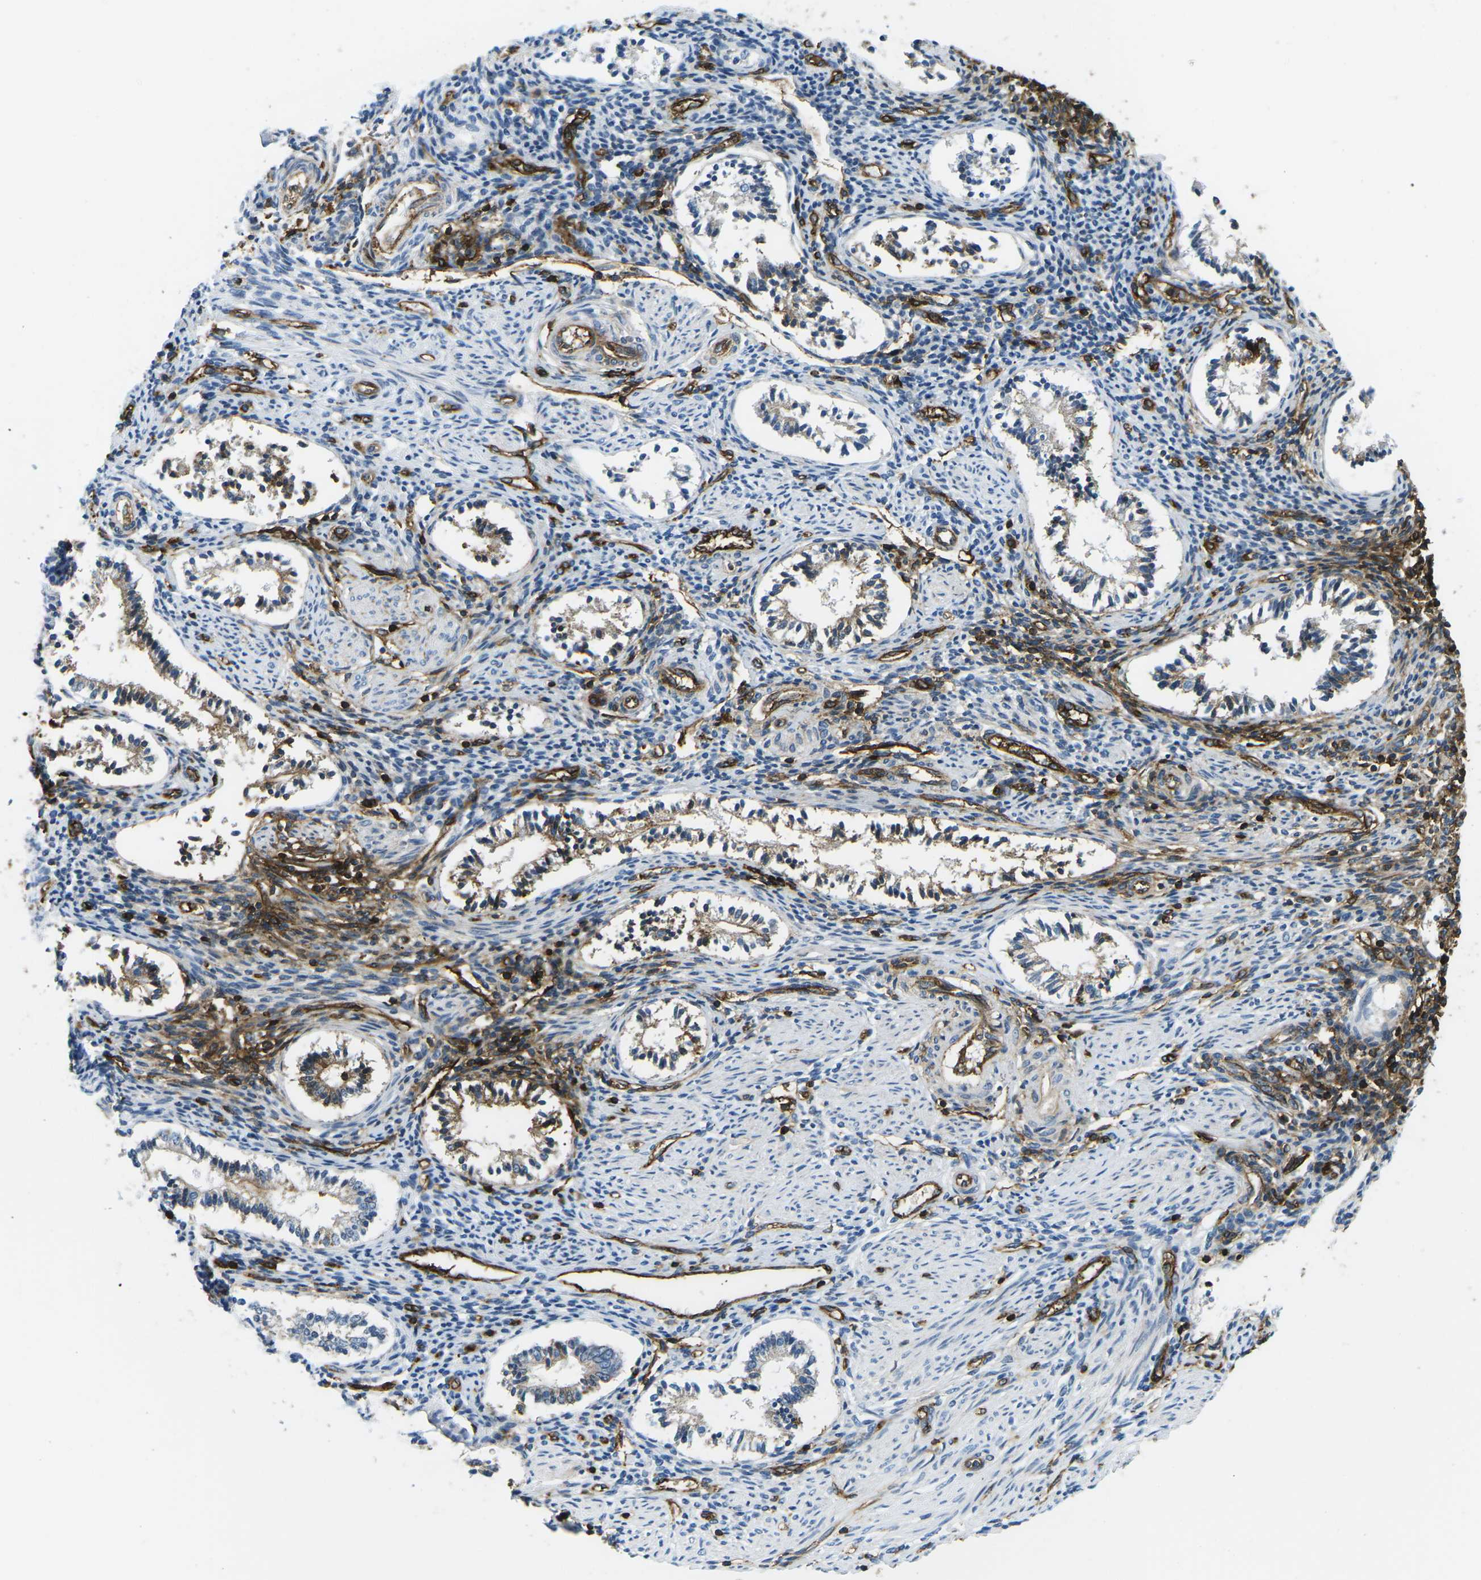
{"staining": {"intensity": "strong", "quantity": "<25%", "location": "cytoplasmic/membranous"}, "tissue": "endometrium", "cell_type": "Cells in endometrial stroma", "image_type": "normal", "snomed": [{"axis": "morphology", "description": "Normal tissue, NOS"}, {"axis": "topography", "description": "Endometrium"}], "caption": "There is medium levels of strong cytoplasmic/membranous staining in cells in endometrial stroma of unremarkable endometrium, as demonstrated by immunohistochemical staining (brown color).", "gene": "HLA", "patient": {"sex": "female", "age": 42}}